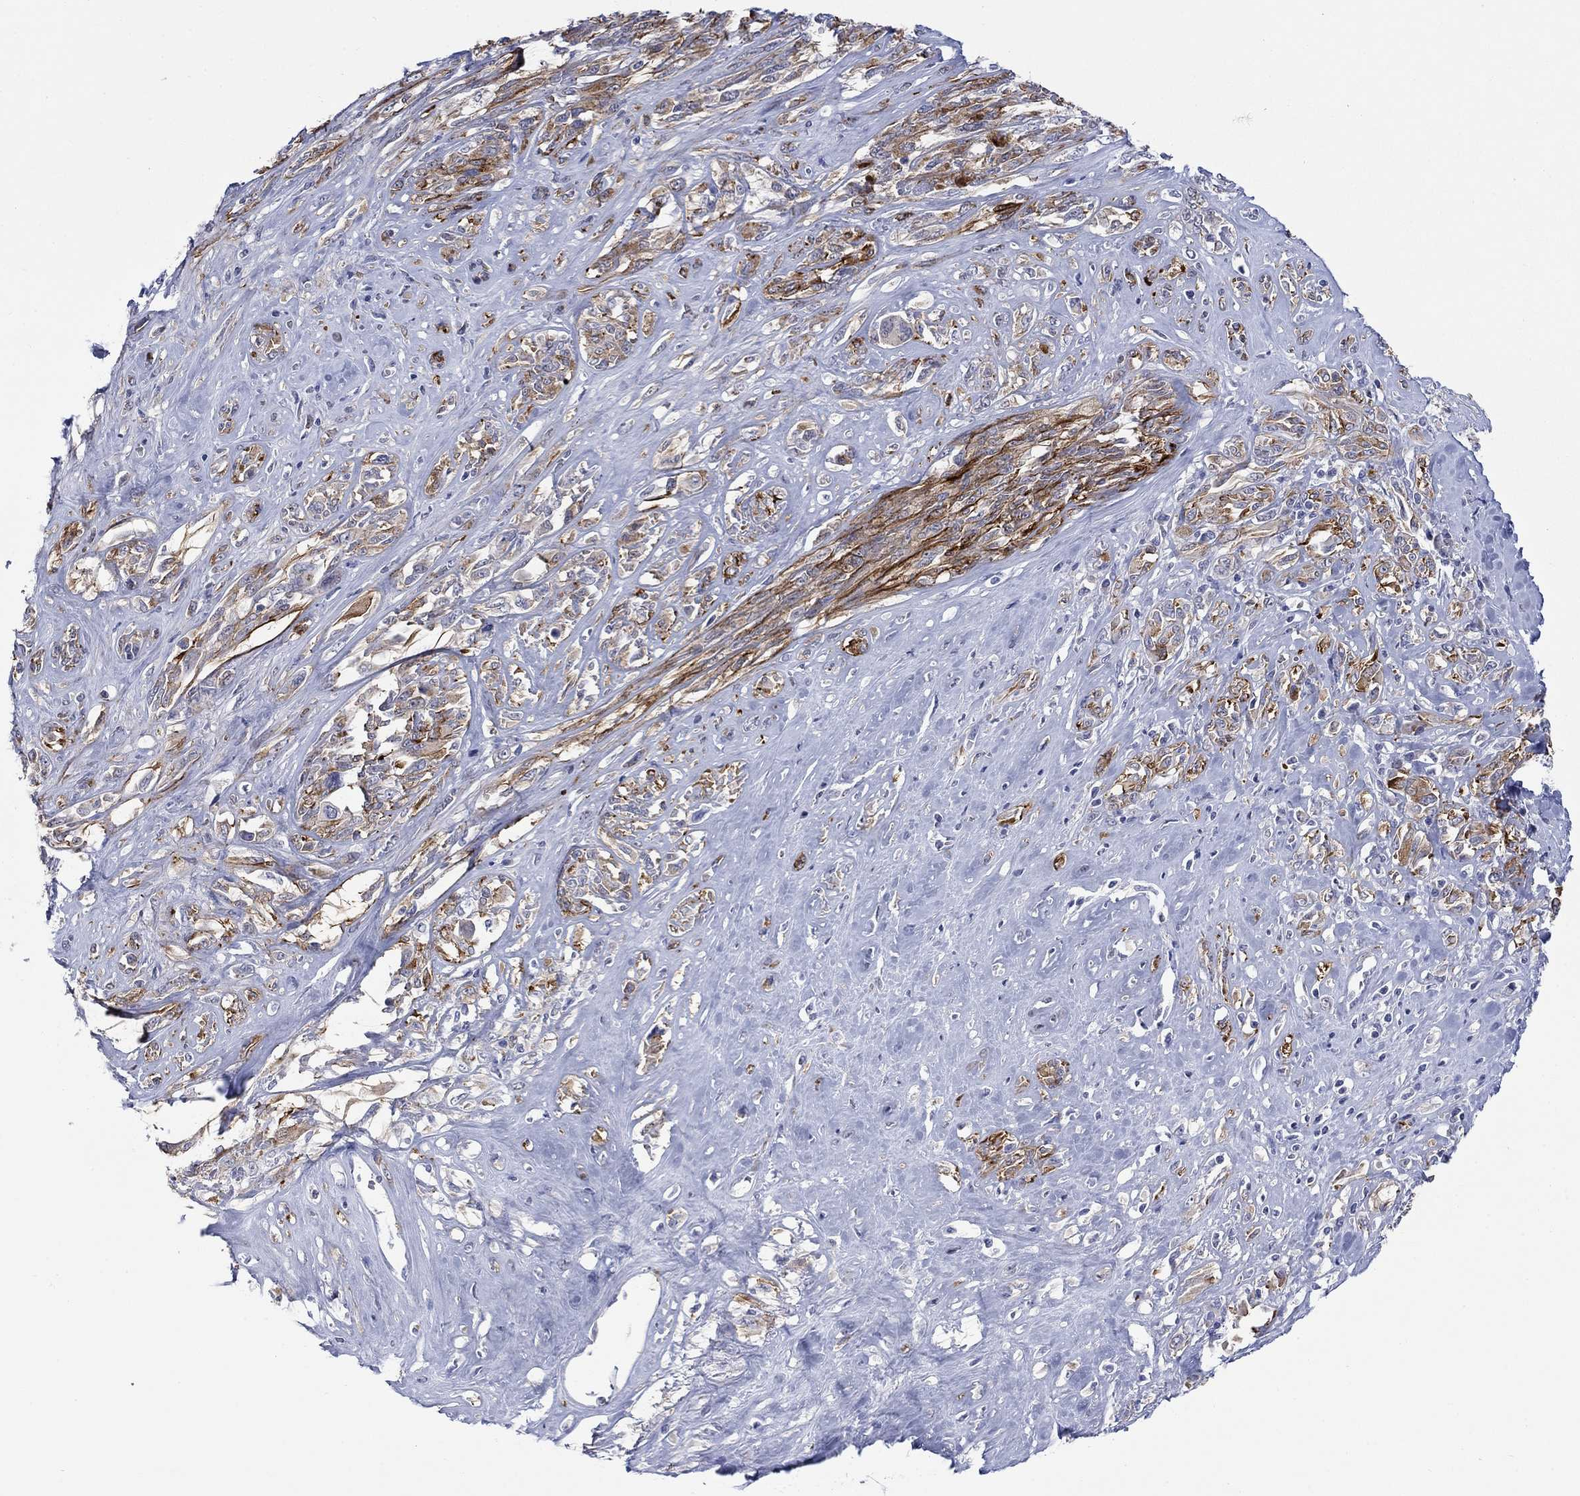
{"staining": {"intensity": "moderate", "quantity": "<25%", "location": "cytoplasmic/membranous"}, "tissue": "melanoma", "cell_type": "Tumor cells", "image_type": "cancer", "snomed": [{"axis": "morphology", "description": "Malignant melanoma, NOS"}, {"axis": "topography", "description": "Skin"}], "caption": "Protein staining by IHC shows moderate cytoplasmic/membranous positivity in approximately <25% of tumor cells in melanoma.", "gene": "PTPRZ1", "patient": {"sex": "female", "age": 91}}